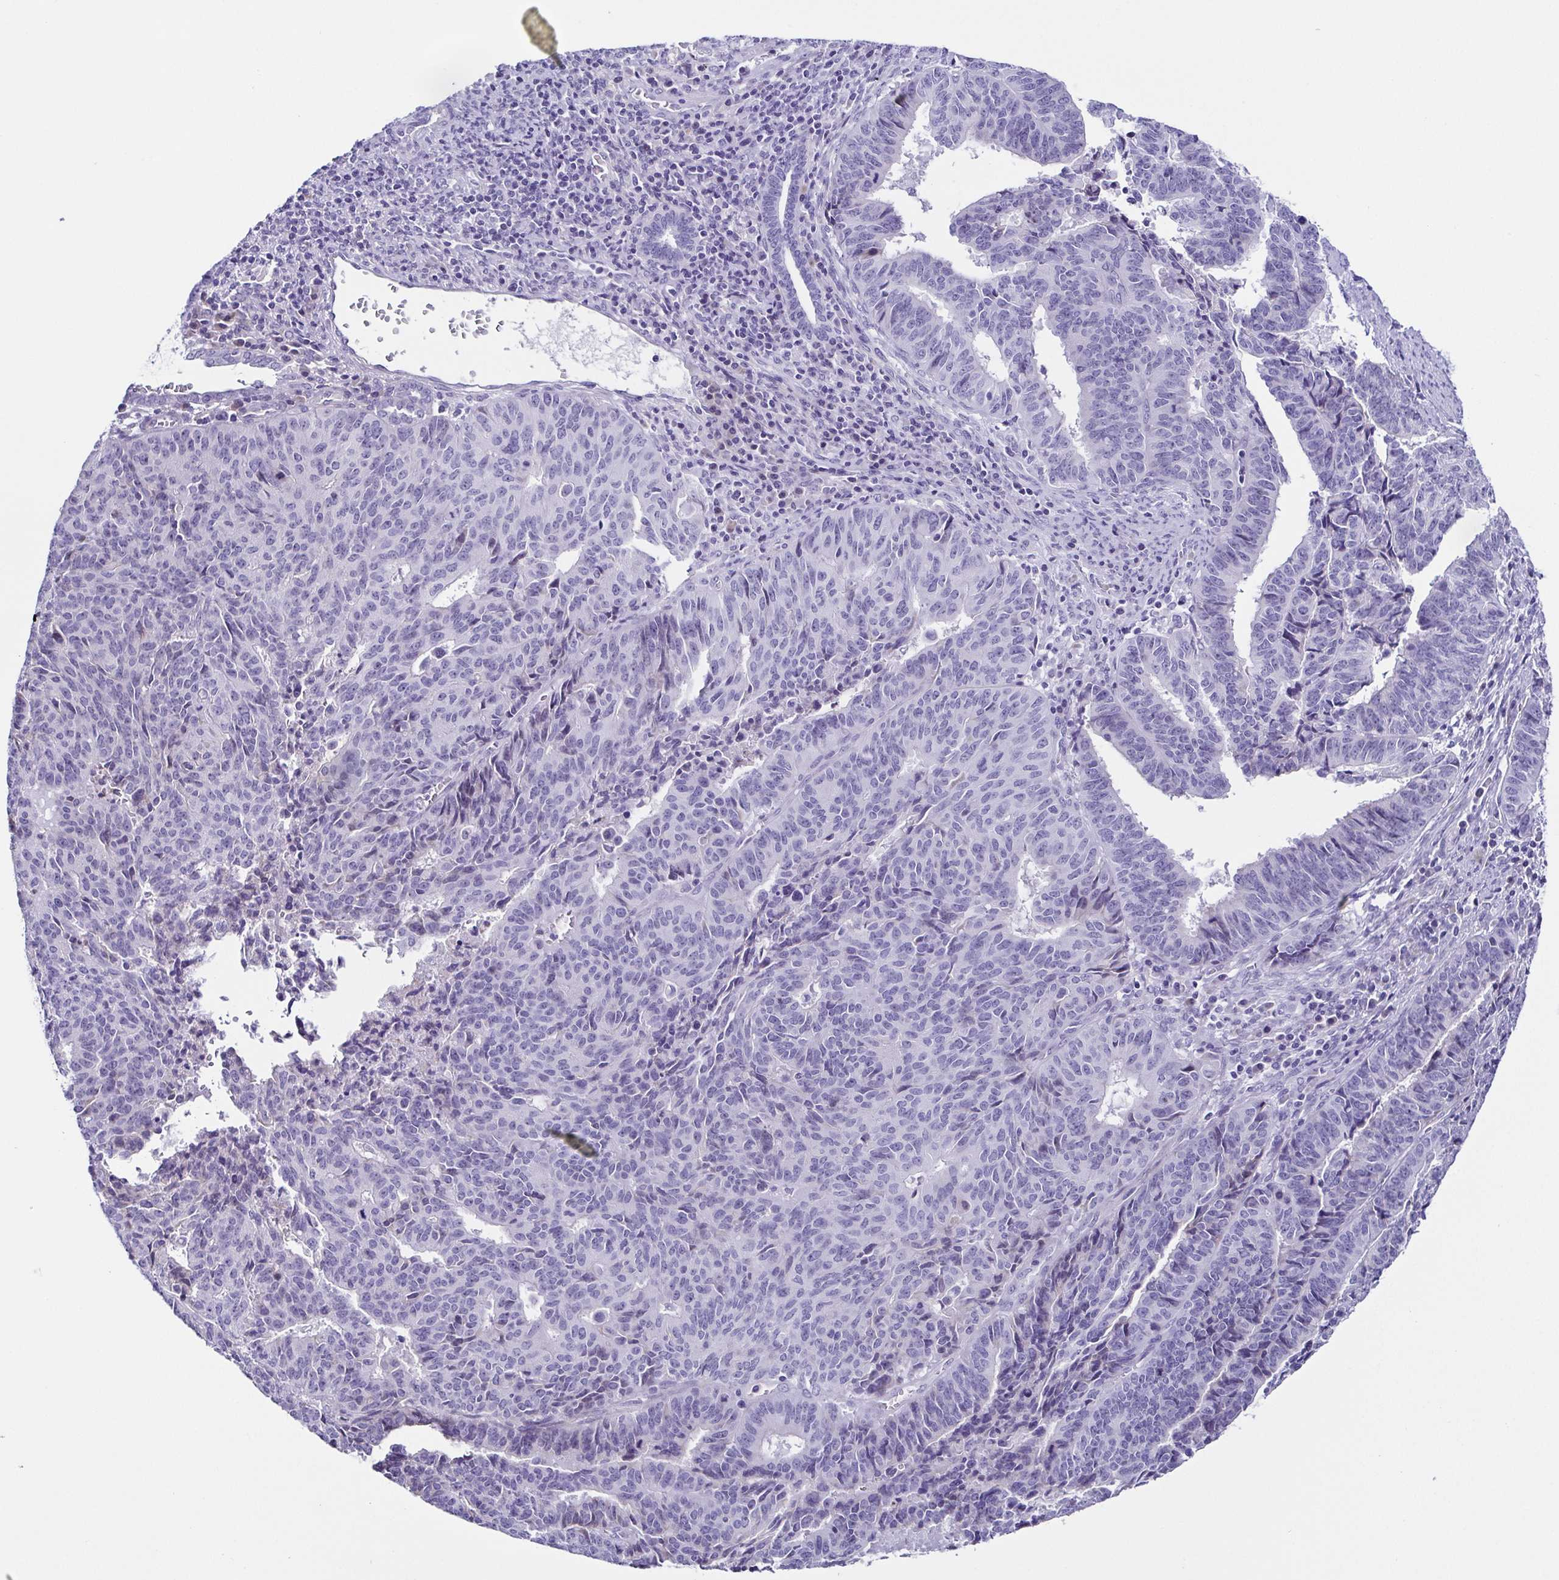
{"staining": {"intensity": "negative", "quantity": "none", "location": "none"}, "tissue": "endometrial cancer", "cell_type": "Tumor cells", "image_type": "cancer", "snomed": [{"axis": "morphology", "description": "Adenocarcinoma, NOS"}, {"axis": "topography", "description": "Endometrium"}], "caption": "A high-resolution image shows immunohistochemistry (IHC) staining of endometrial cancer, which reveals no significant expression in tumor cells.", "gene": "TNNT2", "patient": {"sex": "female", "age": 65}}